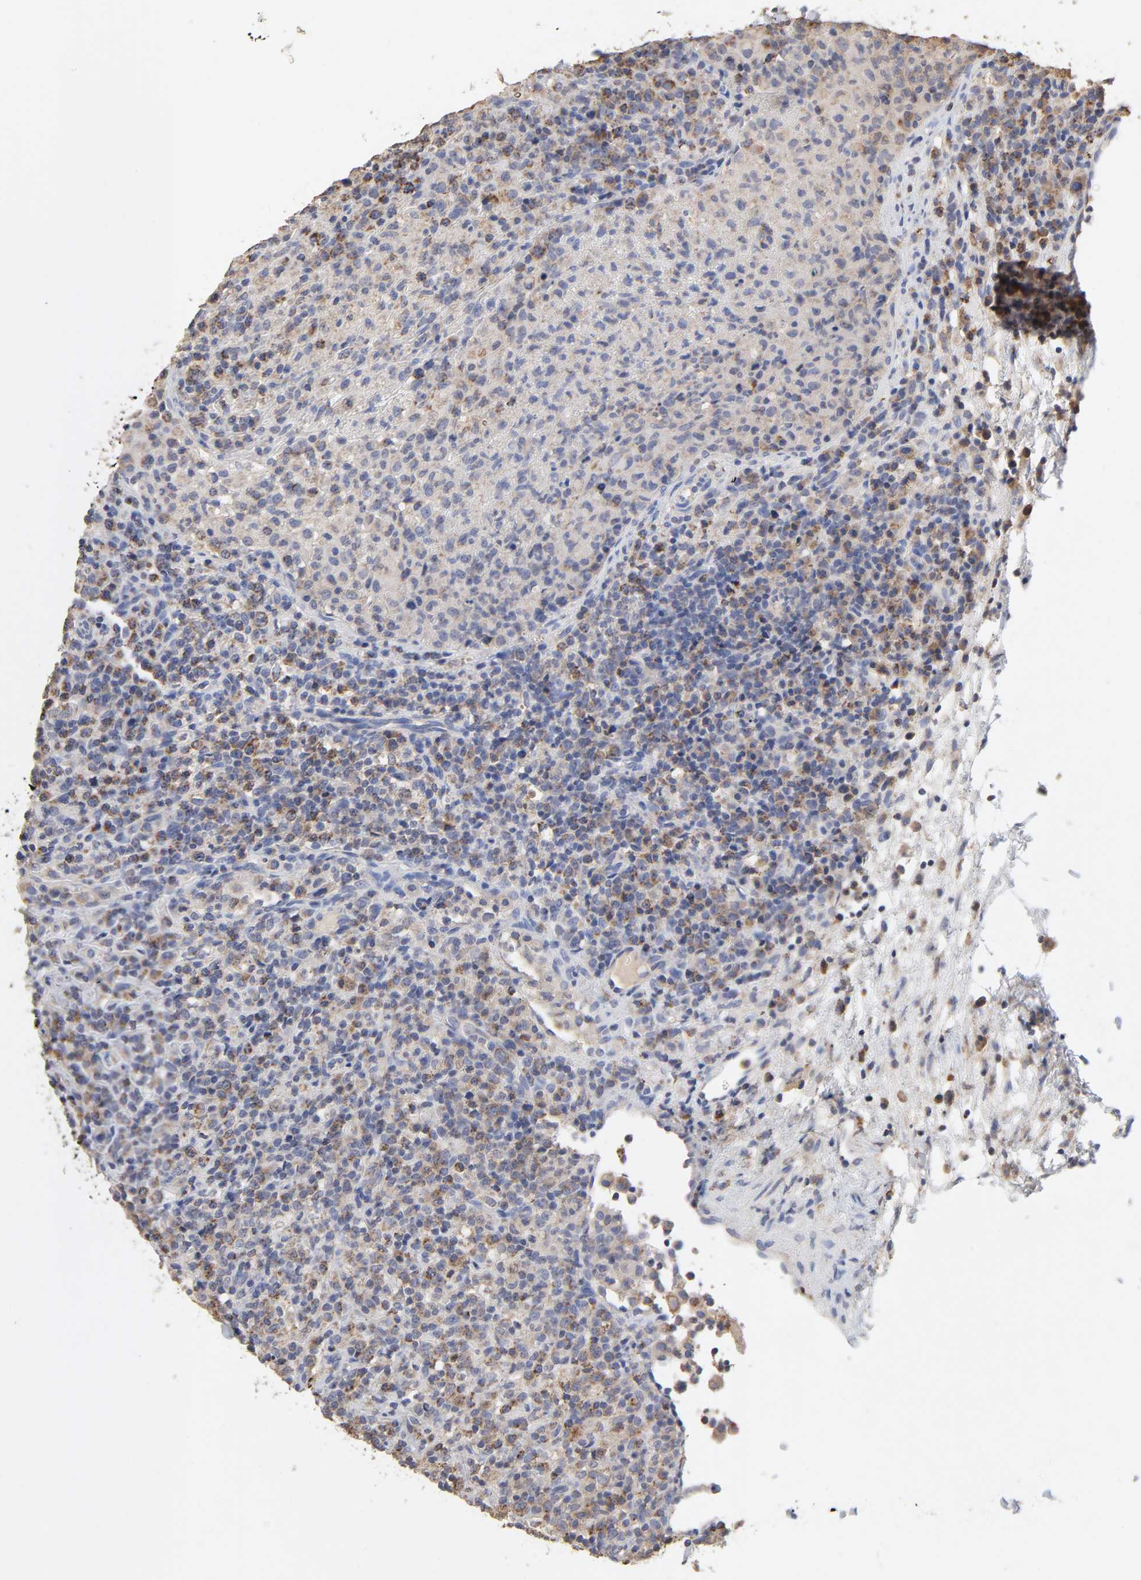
{"staining": {"intensity": "moderate", "quantity": "25%-75%", "location": "cytoplasmic/membranous"}, "tissue": "lymphoma", "cell_type": "Tumor cells", "image_type": "cancer", "snomed": [{"axis": "morphology", "description": "Hodgkin's disease, NOS"}, {"axis": "topography", "description": "Lymph node"}], "caption": "Hodgkin's disease stained with a brown dye shows moderate cytoplasmic/membranous positive expression in about 25%-75% of tumor cells.", "gene": "CYCS", "patient": {"sex": "male", "age": 65}}